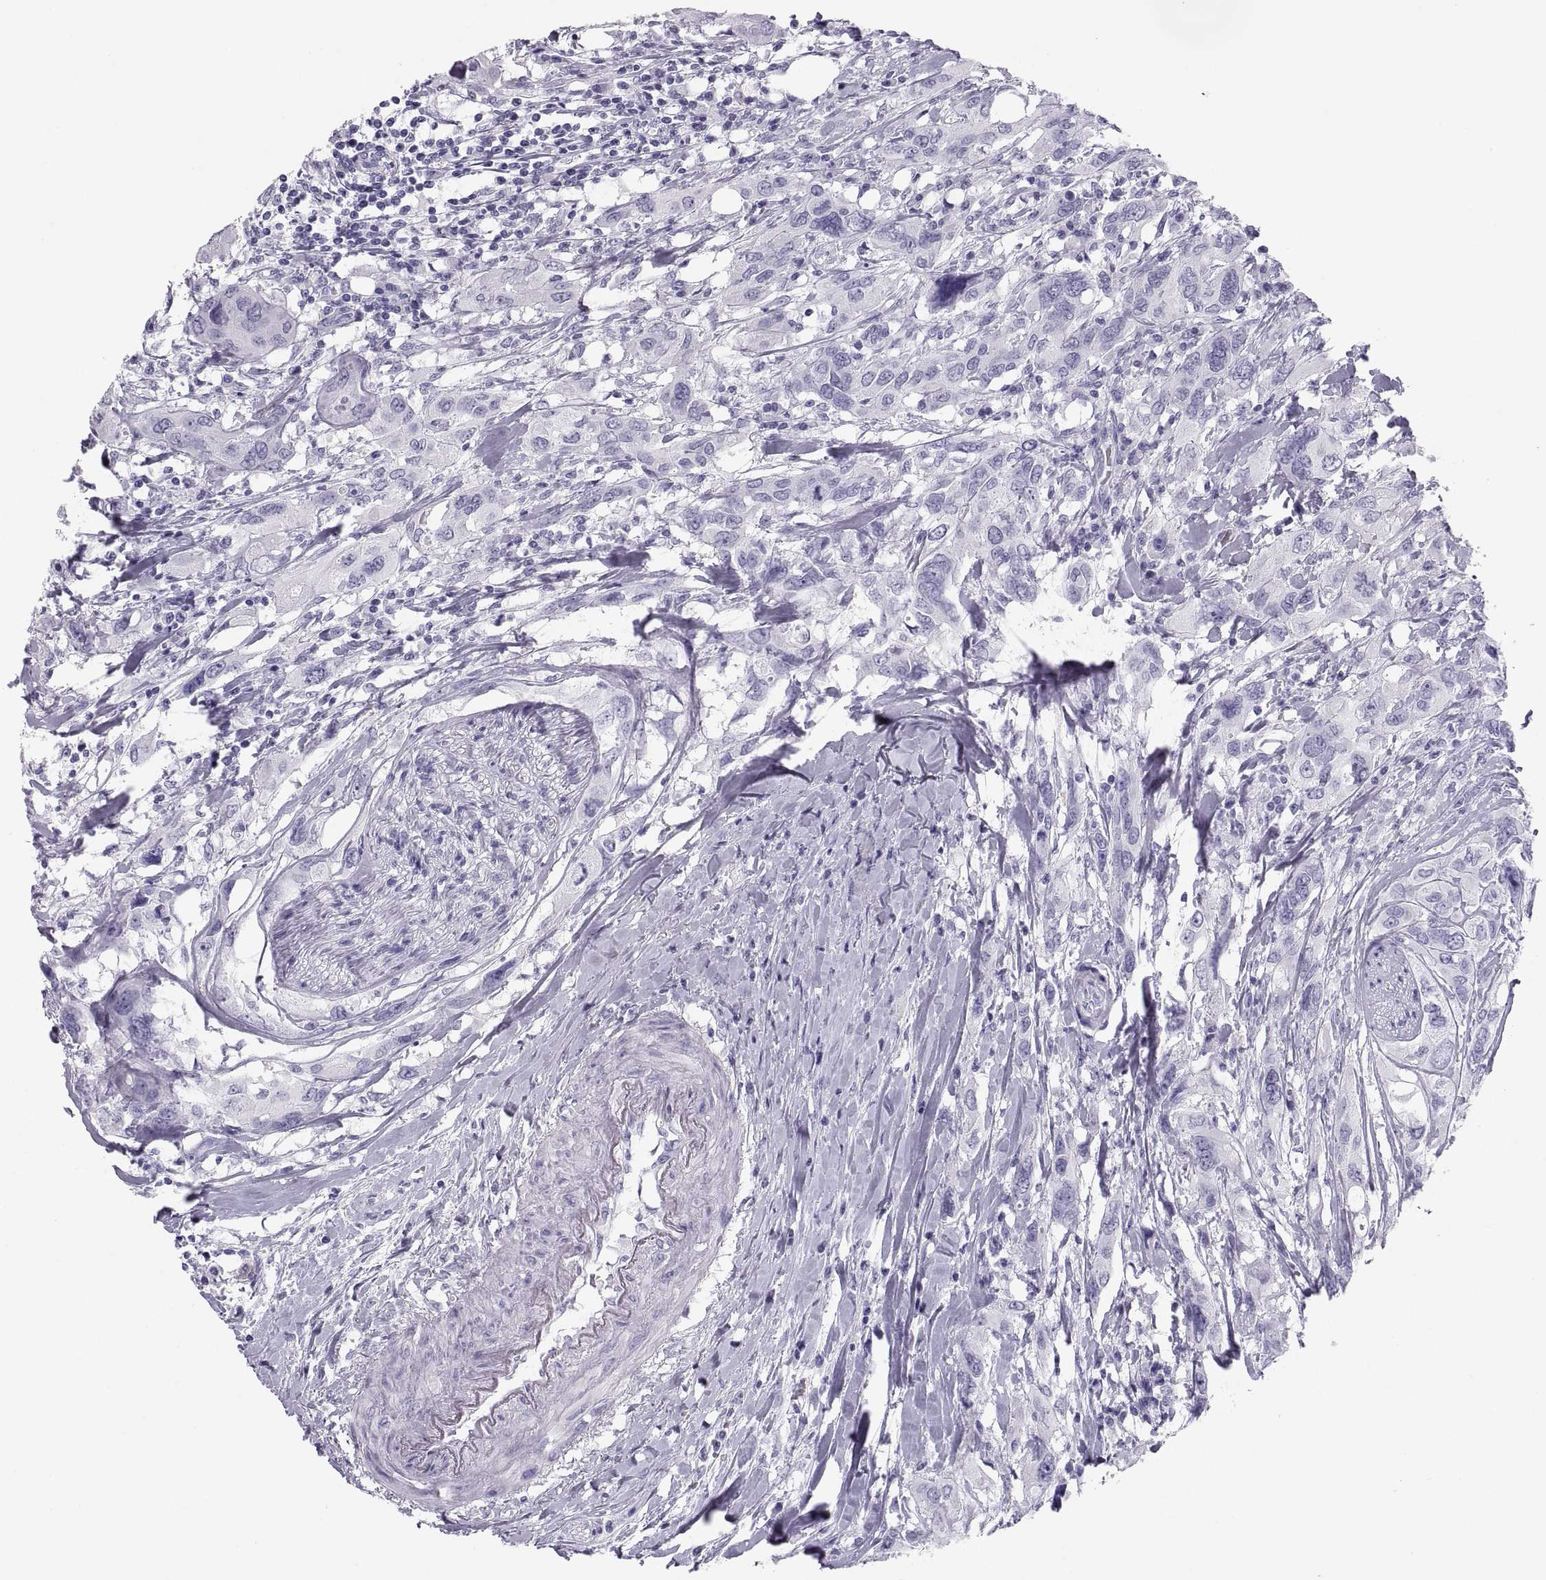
{"staining": {"intensity": "negative", "quantity": "none", "location": "none"}, "tissue": "urothelial cancer", "cell_type": "Tumor cells", "image_type": "cancer", "snomed": [{"axis": "morphology", "description": "Urothelial carcinoma, NOS"}, {"axis": "morphology", "description": "Urothelial carcinoma, High grade"}, {"axis": "topography", "description": "Urinary bladder"}], "caption": "Immunohistochemistry micrograph of urothelial cancer stained for a protein (brown), which displays no staining in tumor cells.", "gene": "PAX2", "patient": {"sex": "male", "age": 63}}